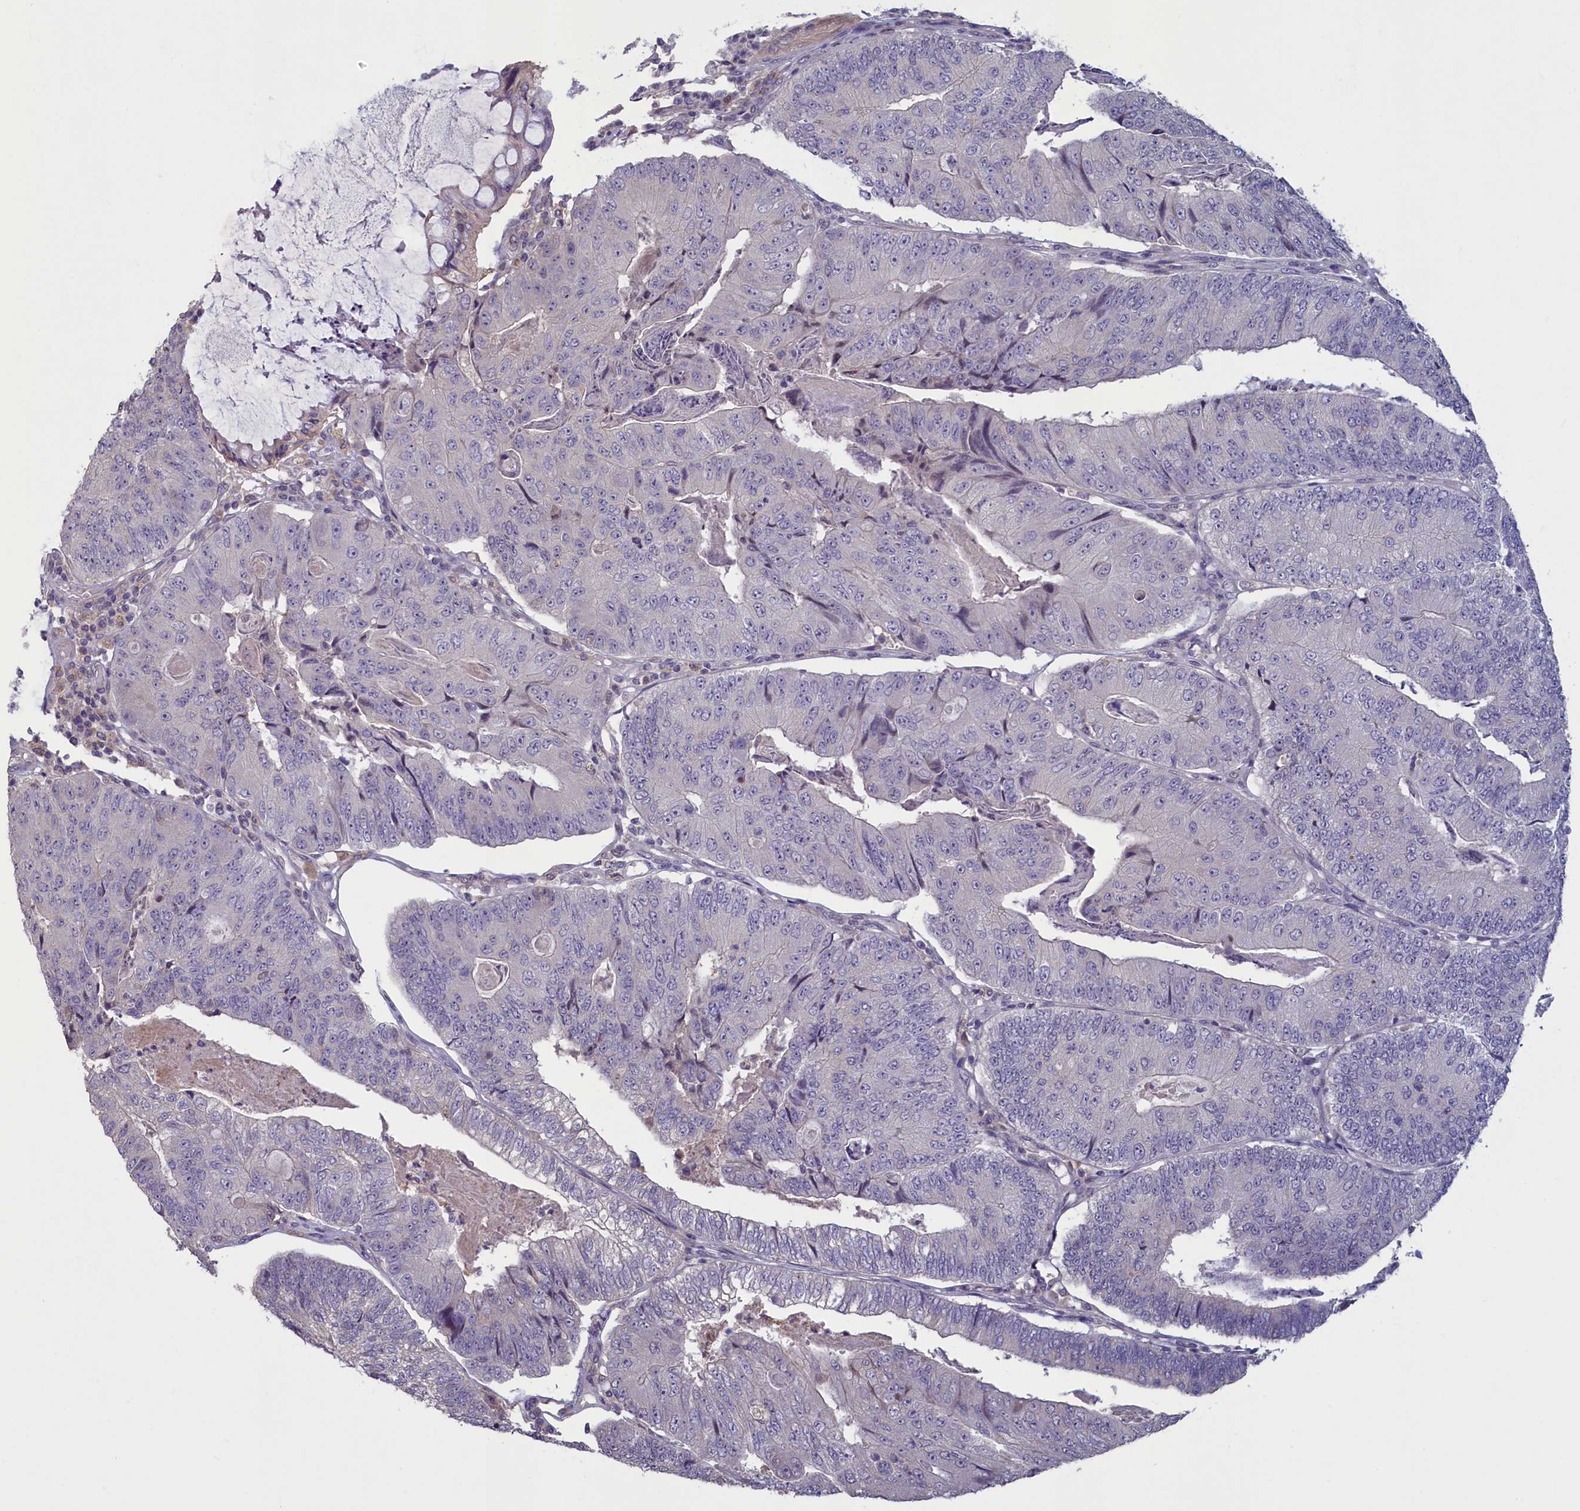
{"staining": {"intensity": "negative", "quantity": "none", "location": "none"}, "tissue": "colorectal cancer", "cell_type": "Tumor cells", "image_type": "cancer", "snomed": [{"axis": "morphology", "description": "Adenocarcinoma, NOS"}, {"axis": "topography", "description": "Colon"}], "caption": "A high-resolution micrograph shows immunohistochemistry (IHC) staining of colorectal cancer, which reveals no significant positivity in tumor cells. (Immunohistochemistry (ihc), brightfield microscopy, high magnification).", "gene": "ATF7IP2", "patient": {"sex": "female", "age": 67}}